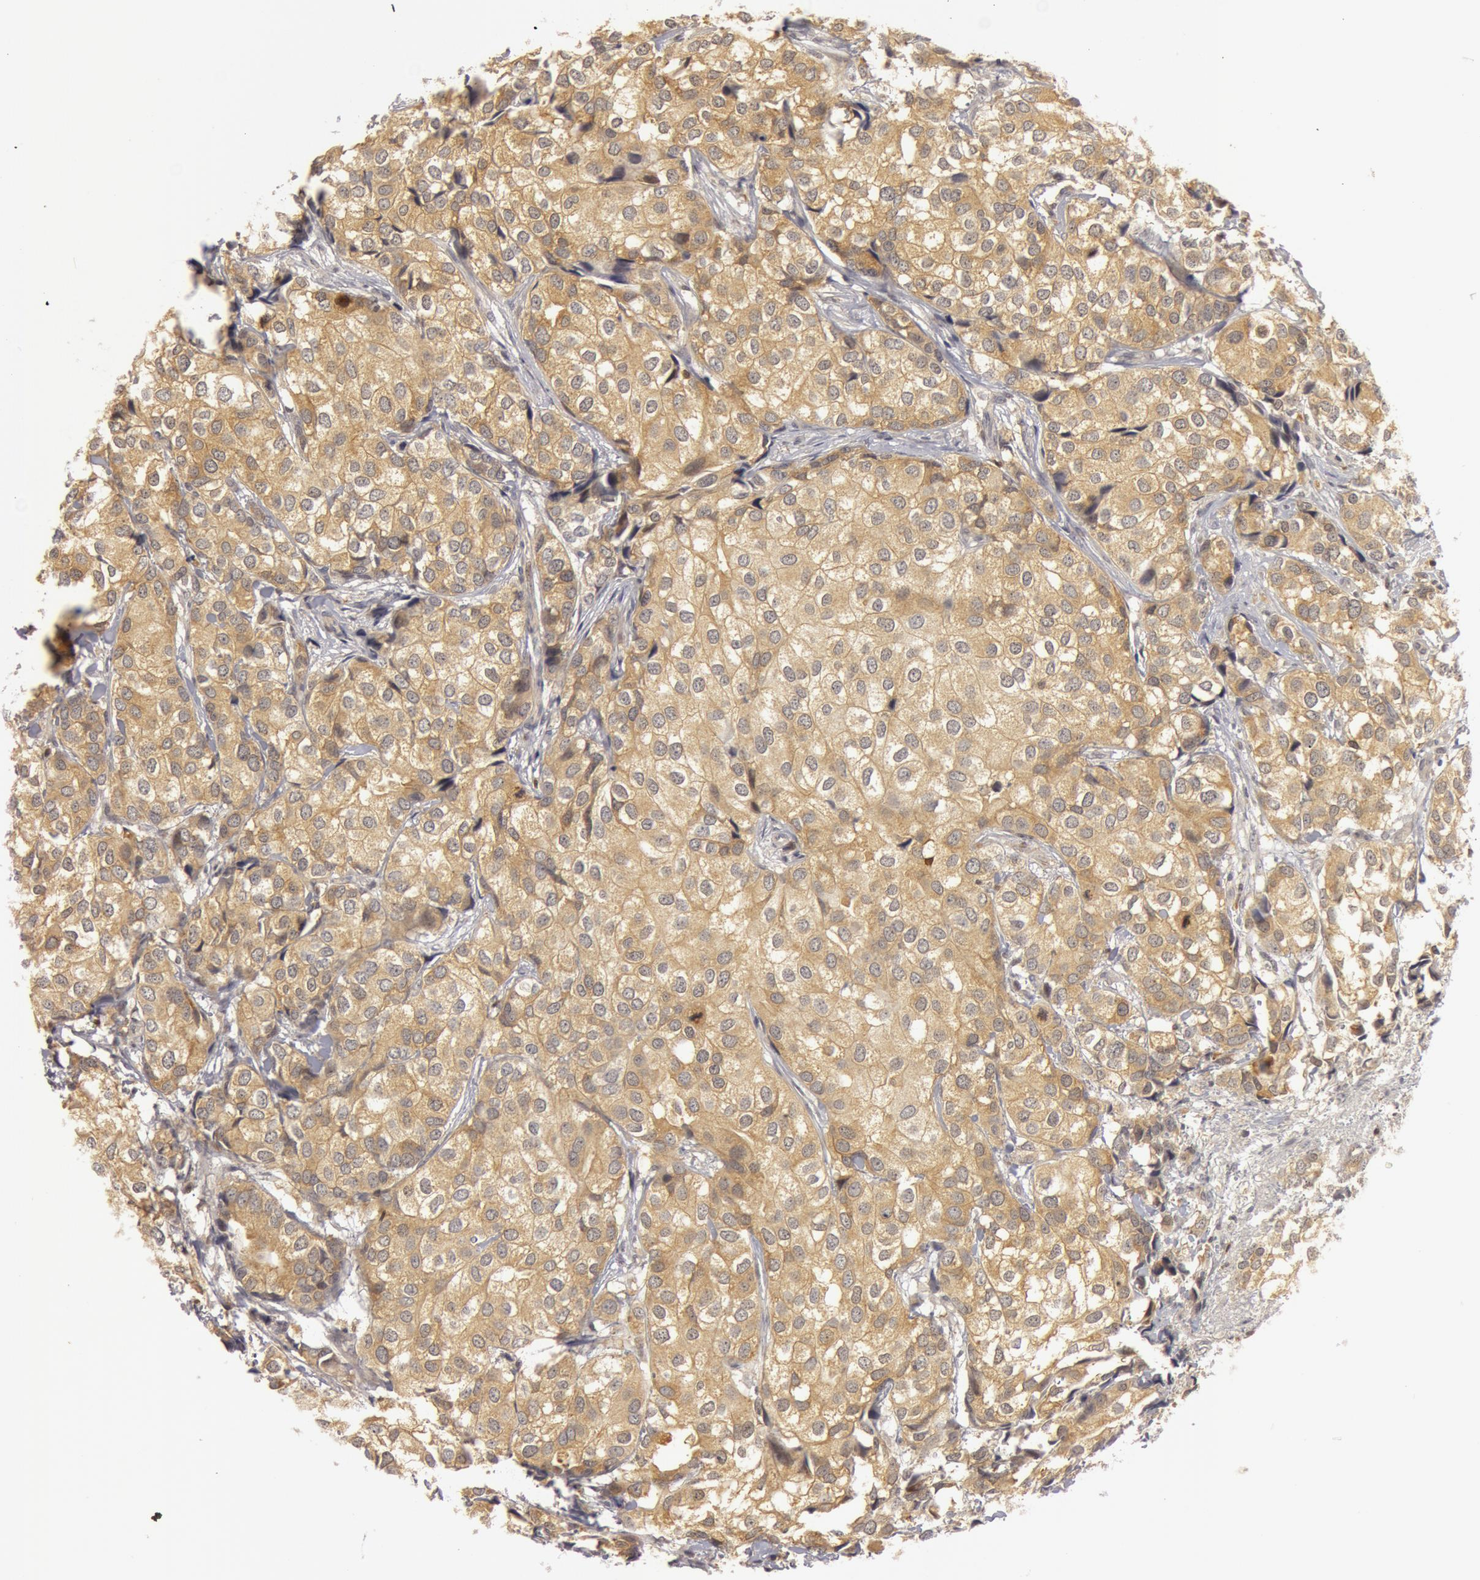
{"staining": {"intensity": "negative", "quantity": "none", "location": "none"}, "tissue": "breast cancer", "cell_type": "Tumor cells", "image_type": "cancer", "snomed": [{"axis": "morphology", "description": "Duct carcinoma"}, {"axis": "topography", "description": "Breast"}], "caption": "Breast intraductal carcinoma stained for a protein using IHC reveals no expression tumor cells.", "gene": "OASL", "patient": {"sex": "female", "age": 68}}